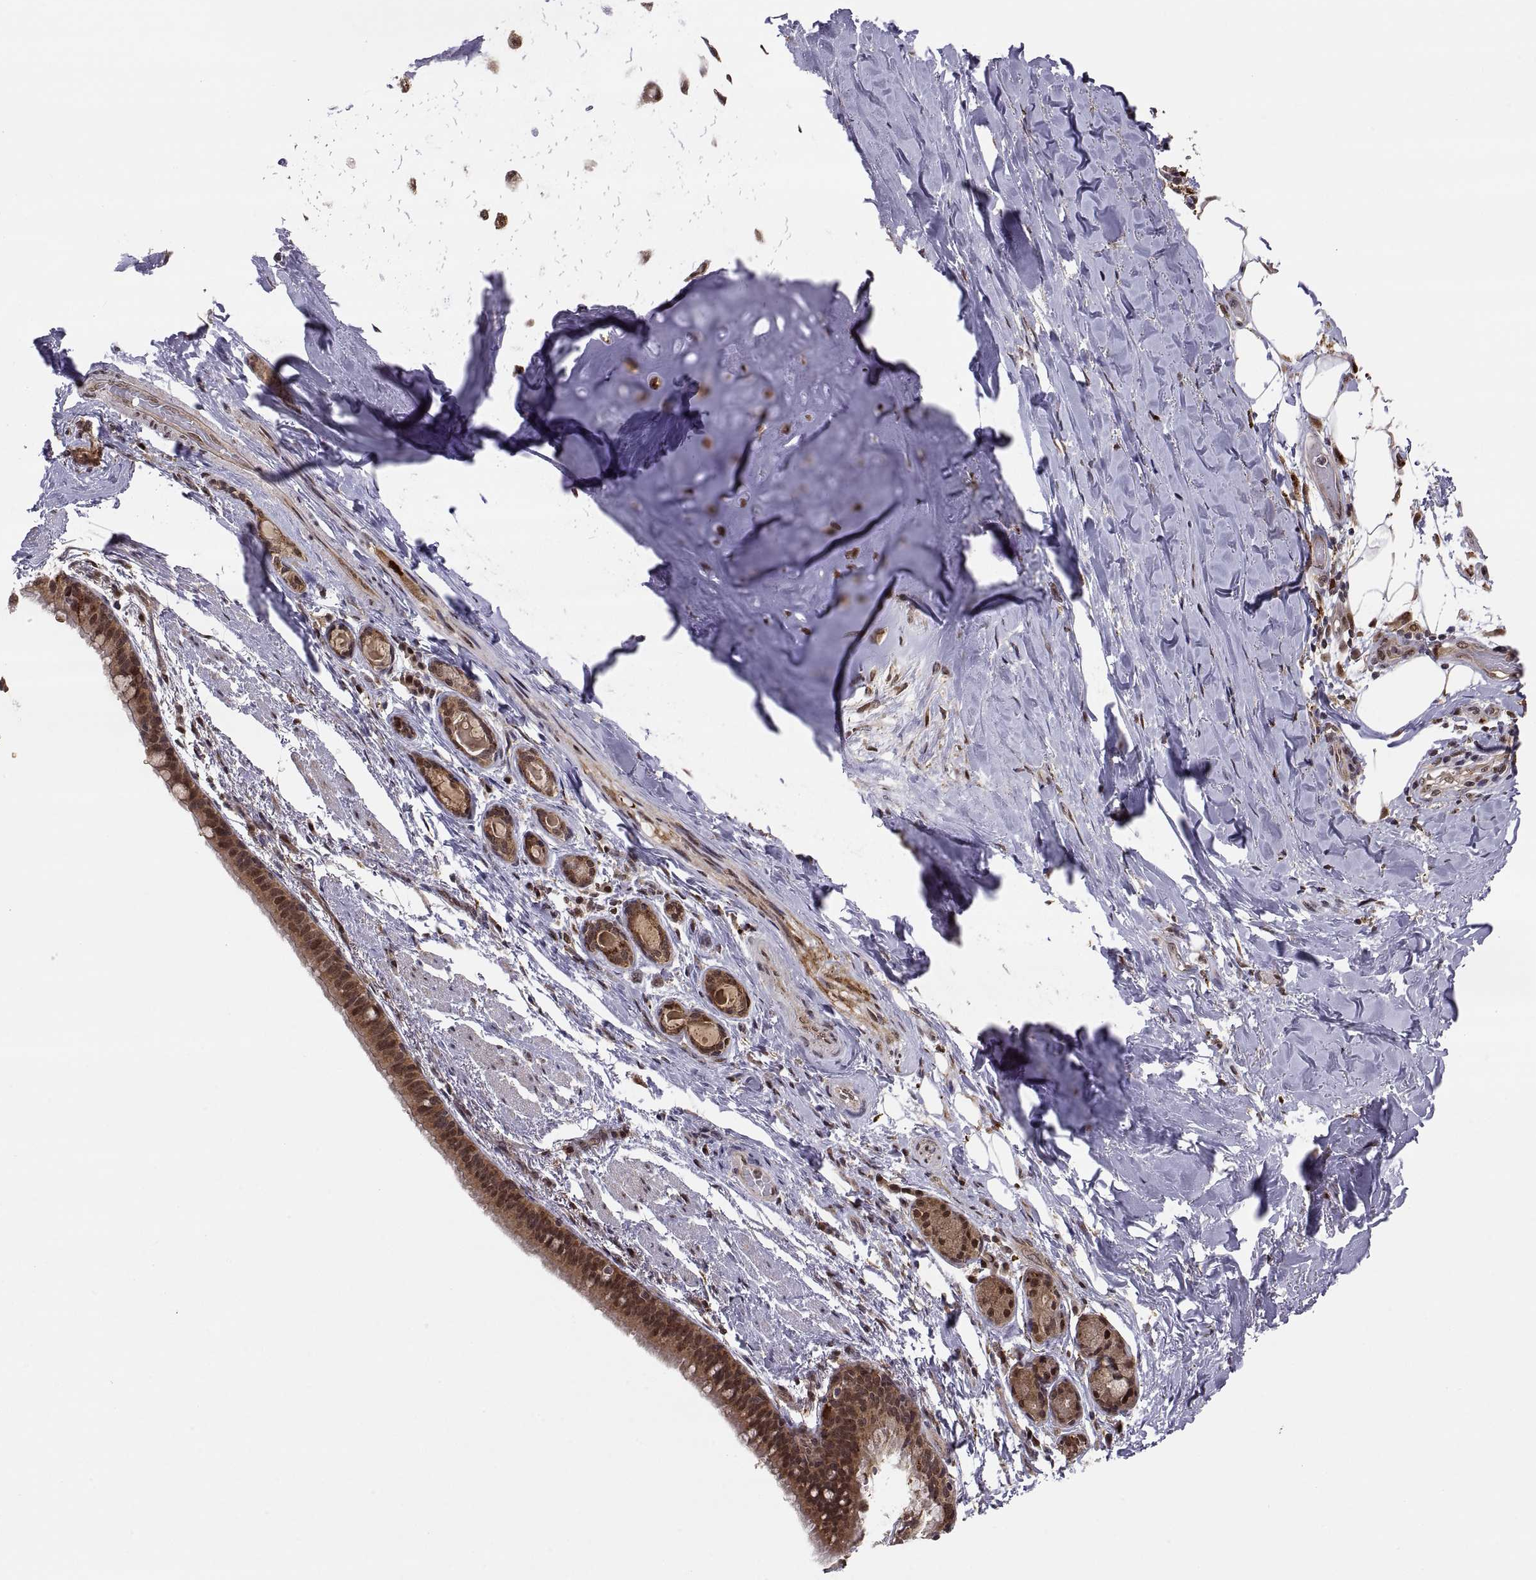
{"staining": {"intensity": "moderate", "quantity": ">75%", "location": "cytoplasmic/membranous"}, "tissue": "bronchus", "cell_type": "Respiratory epithelial cells", "image_type": "normal", "snomed": [{"axis": "morphology", "description": "Normal tissue, NOS"}, {"axis": "morphology", "description": "Squamous cell carcinoma, NOS"}, {"axis": "topography", "description": "Bronchus"}, {"axis": "topography", "description": "Lung"}], "caption": "Moderate cytoplasmic/membranous staining is present in approximately >75% of respiratory epithelial cells in unremarkable bronchus. The staining was performed using DAB to visualize the protein expression in brown, while the nuclei were stained in blue with hematoxylin (Magnification: 20x).", "gene": "PSMC2", "patient": {"sex": "male", "age": 69}}